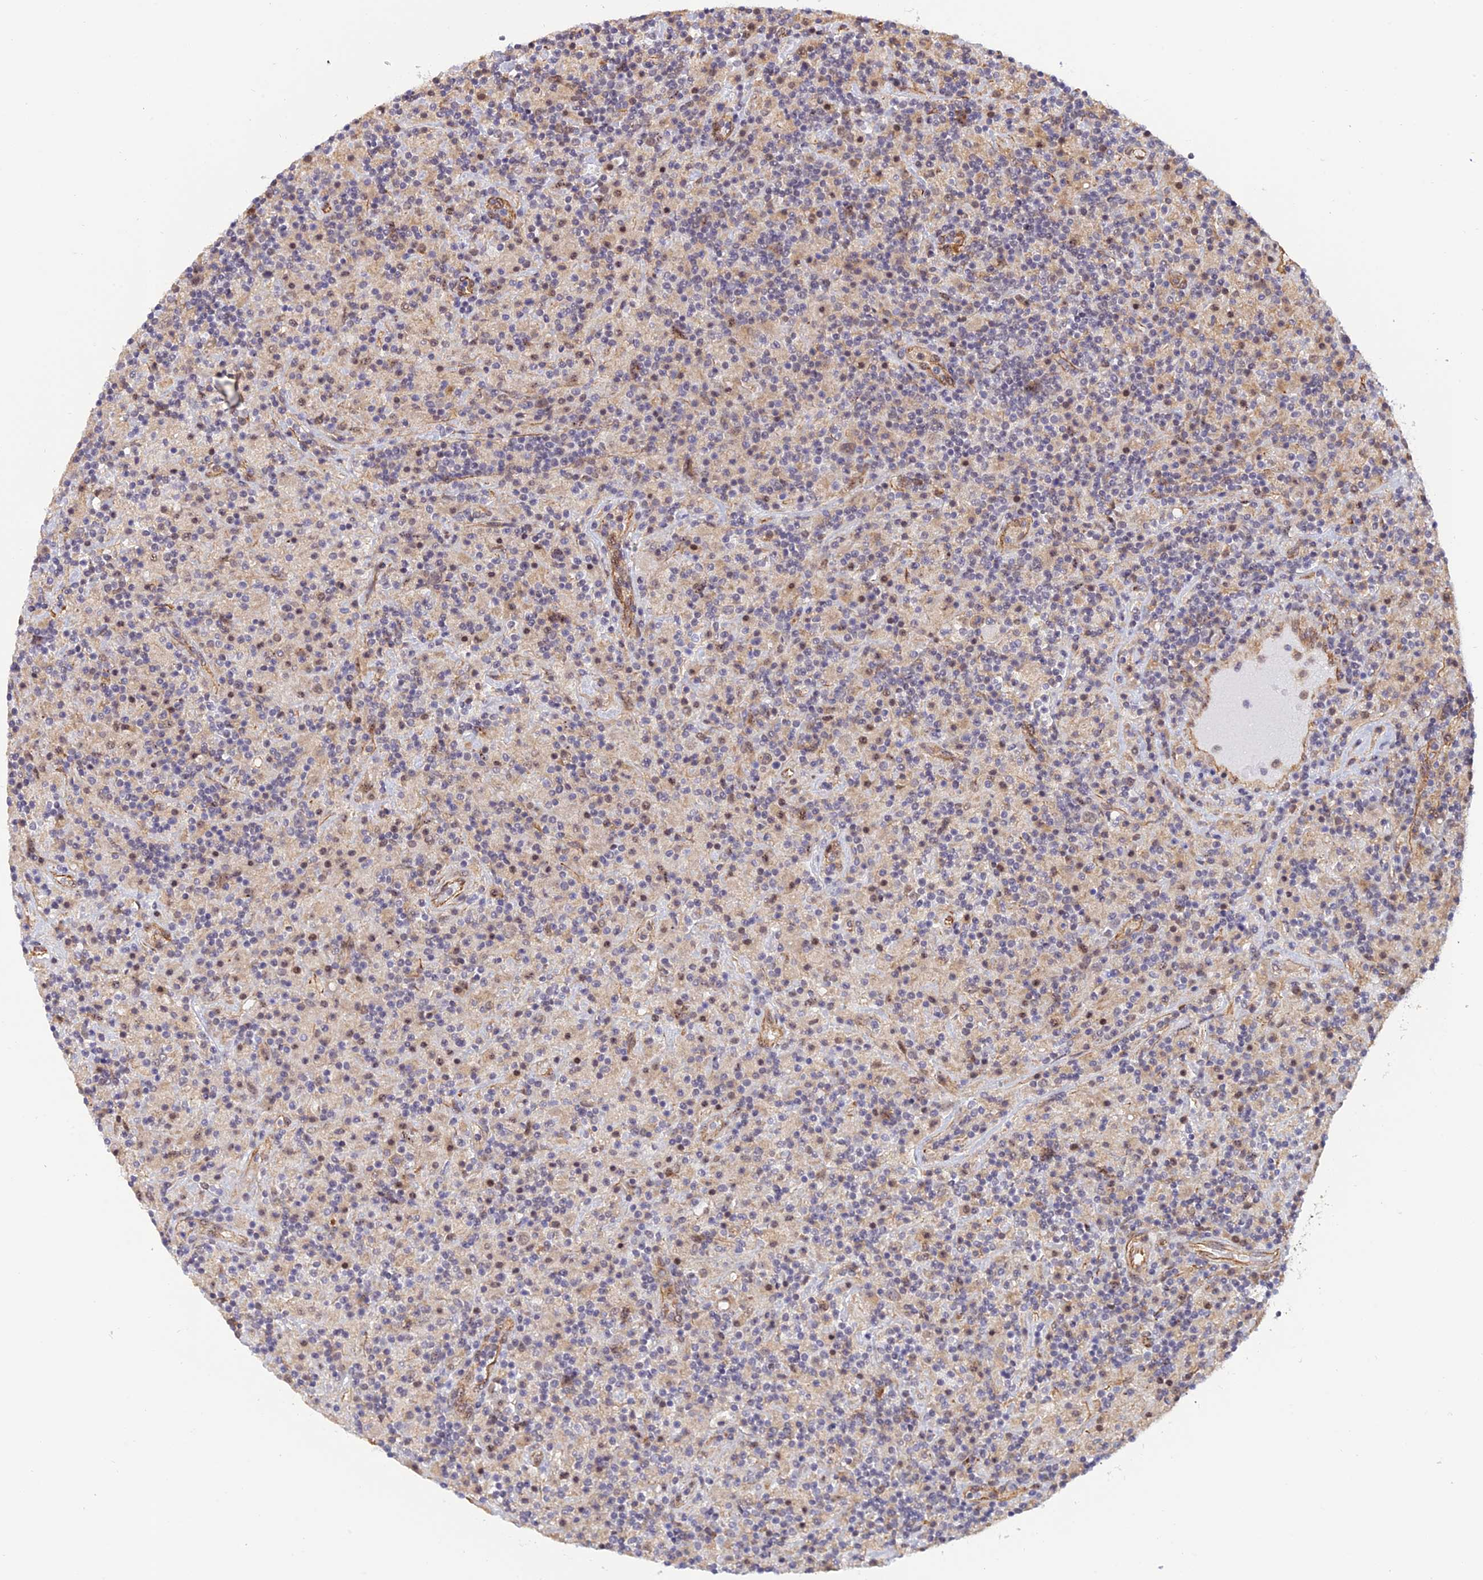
{"staining": {"intensity": "weak", "quantity": "25%-75%", "location": "nuclear"}, "tissue": "lymphoma", "cell_type": "Tumor cells", "image_type": "cancer", "snomed": [{"axis": "morphology", "description": "Hodgkin's disease, NOS"}, {"axis": "topography", "description": "Lymph node"}], "caption": "Tumor cells reveal weak nuclear staining in approximately 25%-75% of cells in lymphoma.", "gene": "PAGR1", "patient": {"sex": "male", "age": 70}}